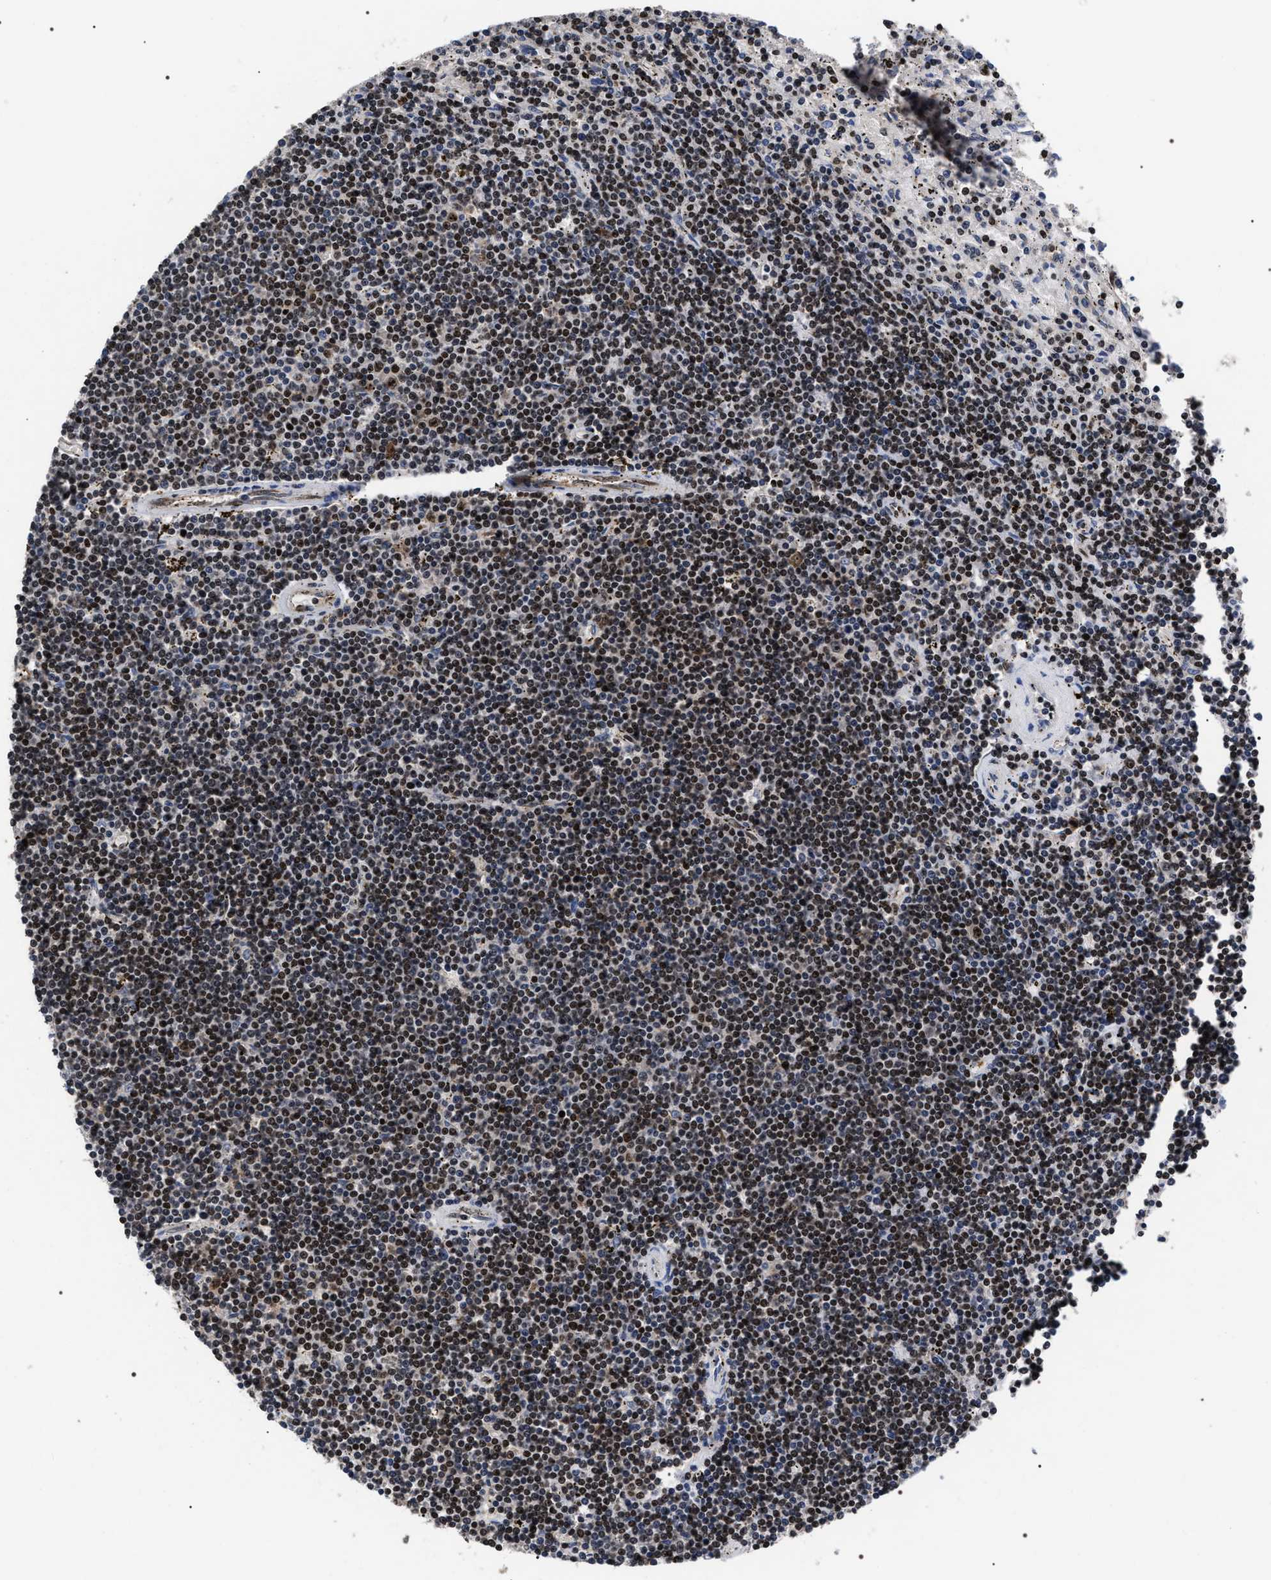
{"staining": {"intensity": "moderate", "quantity": ">75%", "location": "nuclear"}, "tissue": "lymphoma", "cell_type": "Tumor cells", "image_type": "cancer", "snomed": [{"axis": "morphology", "description": "Malignant lymphoma, non-Hodgkin's type, Low grade"}, {"axis": "topography", "description": "Spleen"}], "caption": "Immunohistochemistry of human lymphoma reveals medium levels of moderate nuclear positivity in approximately >75% of tumor cells.", "gene": "RRP1B", "patient": {"sex": "male", "age": 76}}